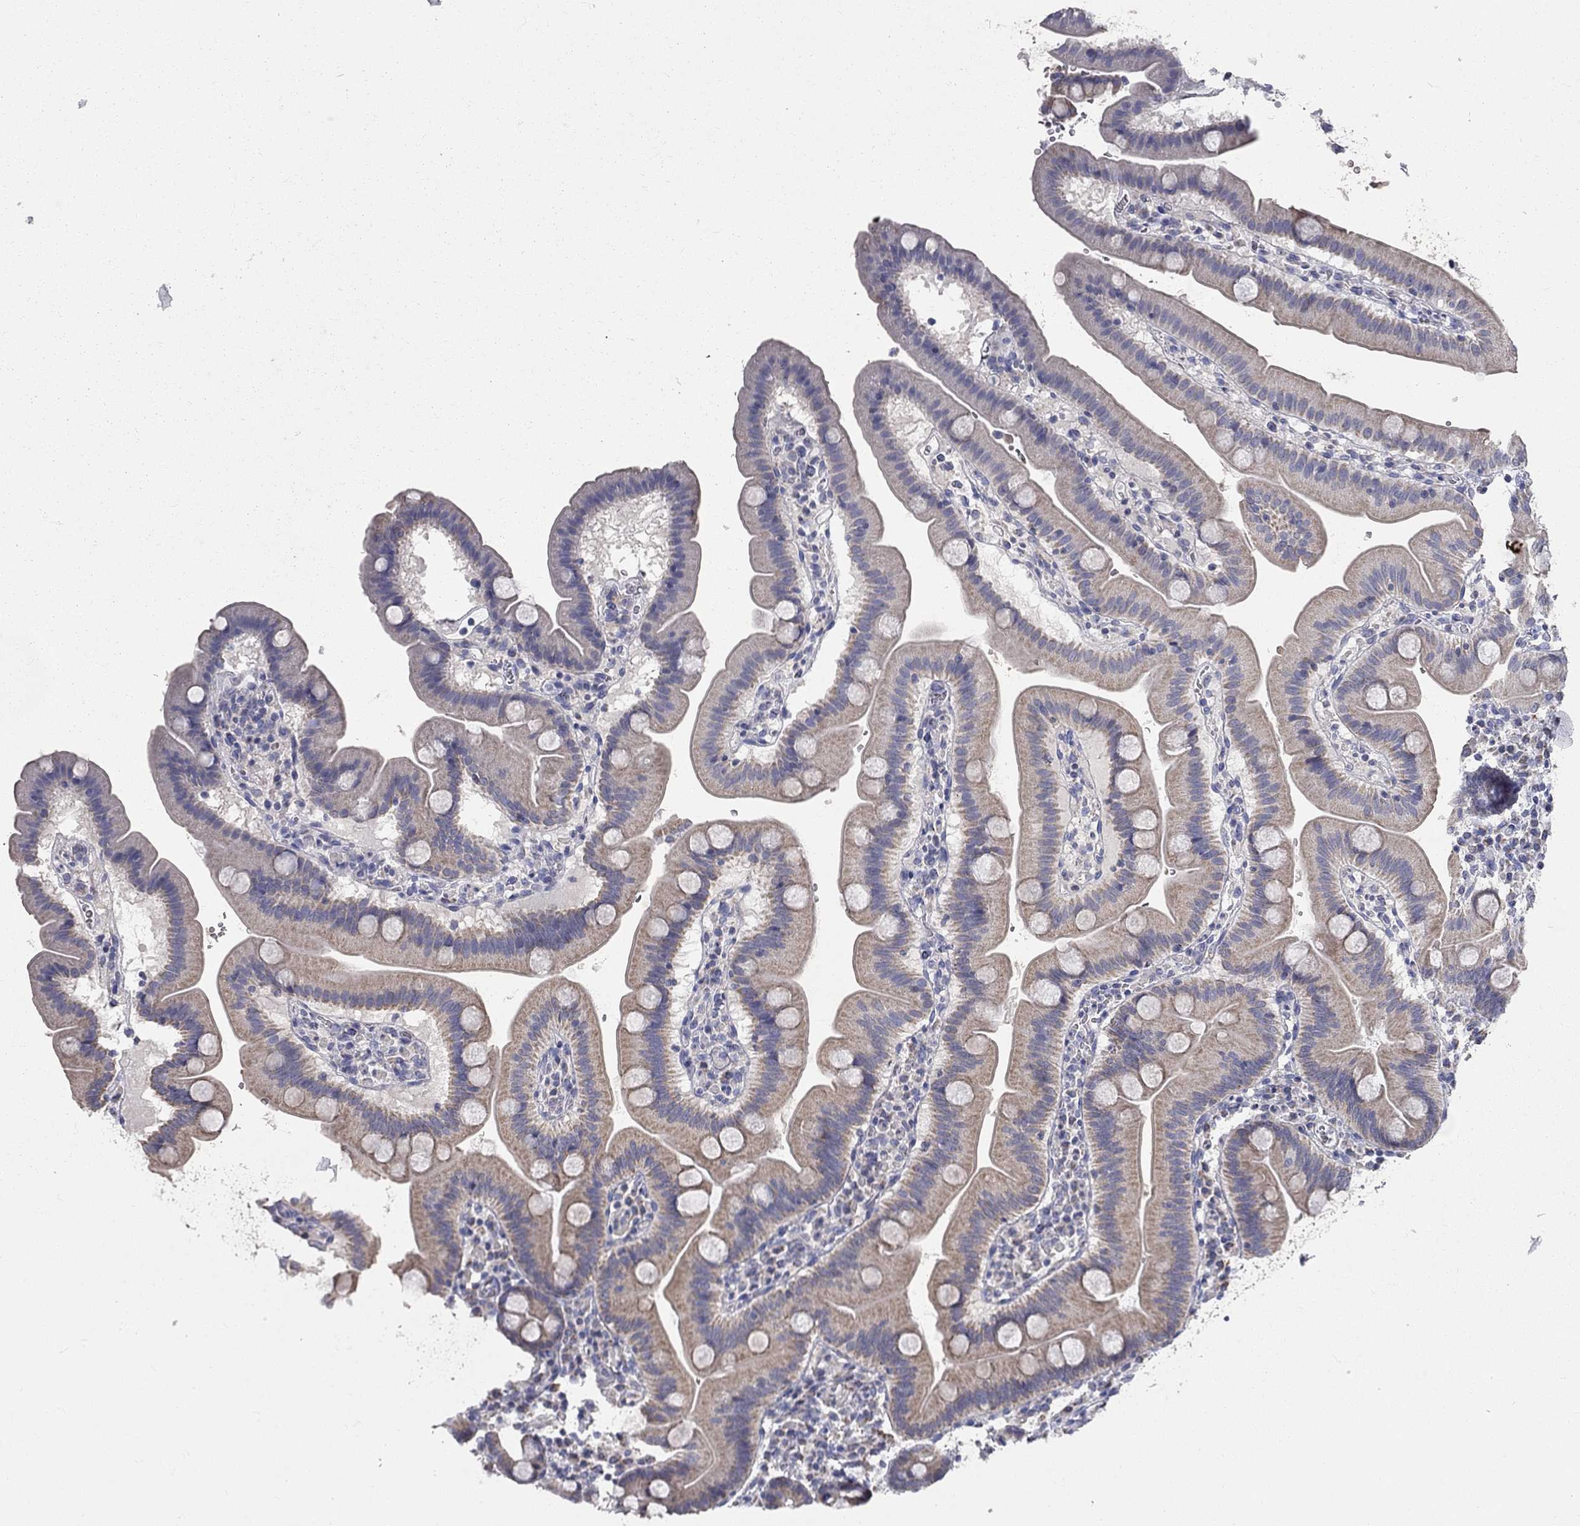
{"staining": {"intensity": "strong", "quantity": "<25%", "location": "cytoplasmic/membranous"}, "tissue": "duodenum", "cell_type": "Glandular cells", "image_type": "normal", "snomed": [{"axis": "morphology", "description": "Normal tissue, NOS"}, {"axis": "topography", "description": "Duodenum"}], "caption": "Immunohistochemical staining of normal human duodenum shows <25% levels of strong cytoplasmic/membranous protein expression in about <25% of glandular cells. (IHC, brightfield microscopy, high magnification).", "gene": "CFAP161", "patient": {"sex": "male", "age": 59}}